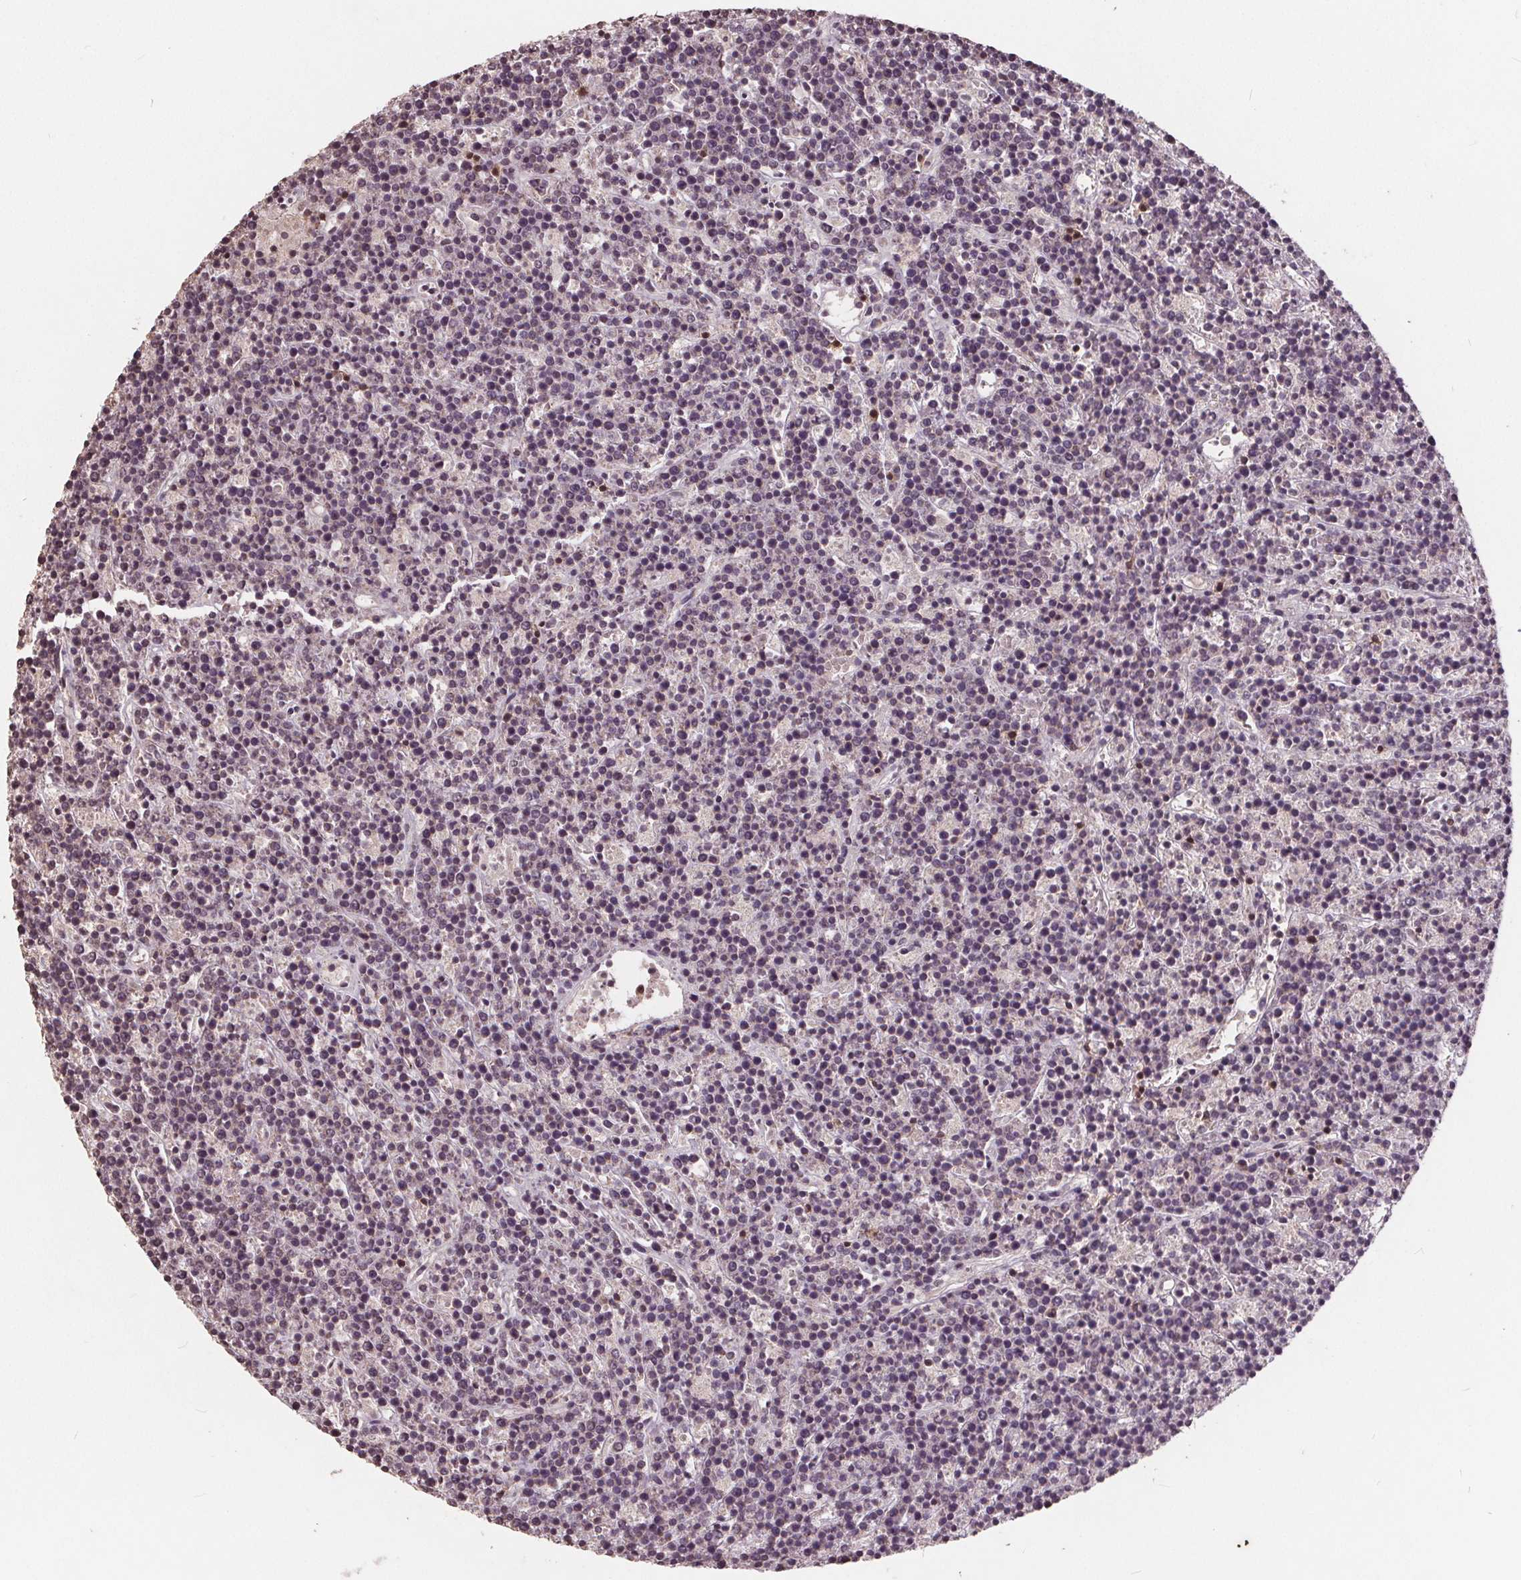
{"staining": {"intensity": "negative", "quantity": "none", "location": "none"}, "tissue": "lymphoma", "cell_type": "Tumor cells", "image_type": "cancer", "snomed": [{"axis": "morphology", "description": "Malignant lymphoma, non-Hodgkin's type, High grade"}, {"axis": "topography", "description": "Ovary"}], "caption": "Tumor cells show no significant staining in lymphoma.", "gene": "DNMT3B", "patient": {"sex": "female", "age": 56}}